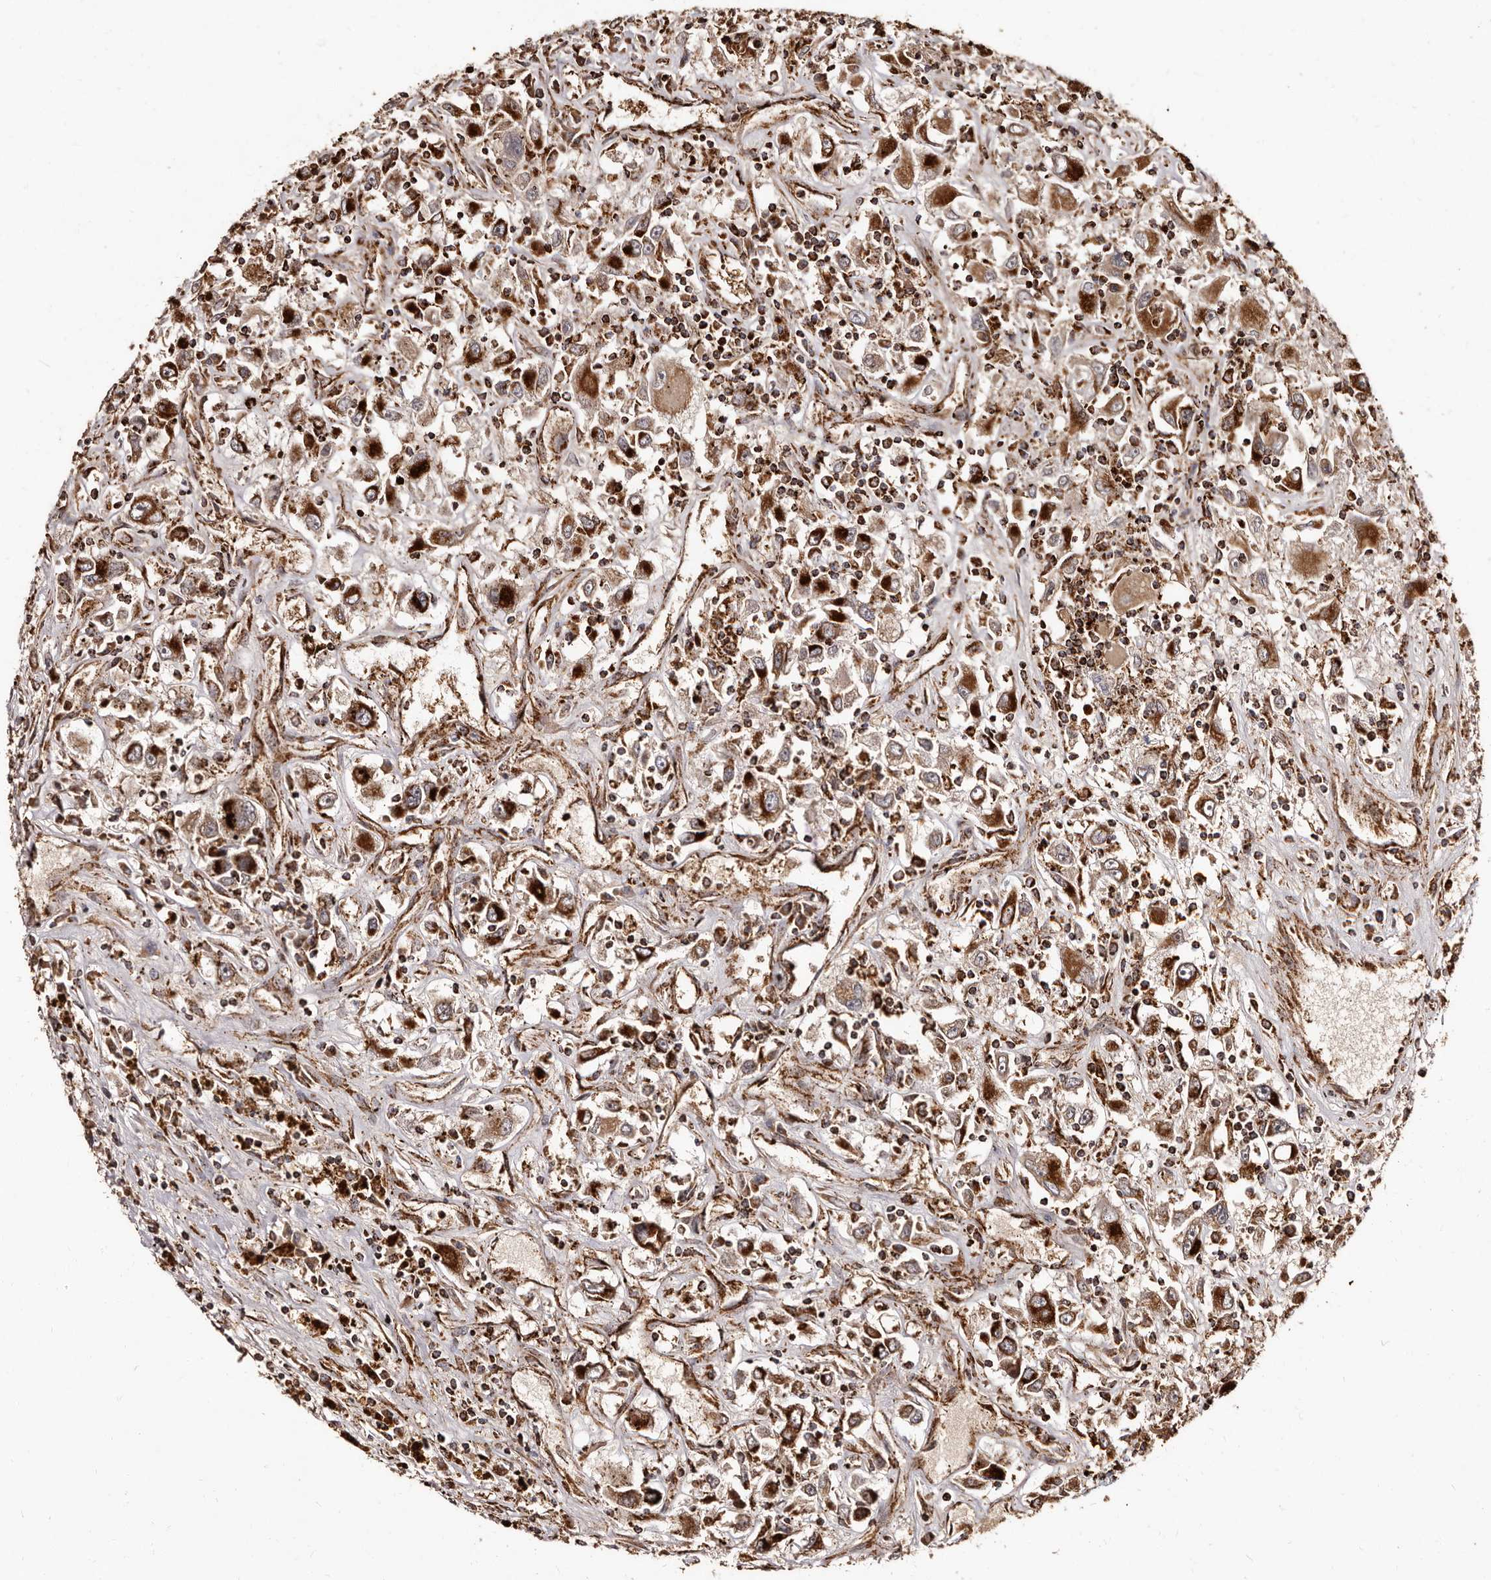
{"staining": {"intensity": "strong", "quantity": ">75%", "location": "cytoplasmic/membranous"}, "tissue": "renal cancer", "cell_type": "Tumor cells", "image_type": "cancer", "snomed": [{"axis": "morphology", "description": "Adenocarcinoma, NOS"}, {"axis": "topography", "description": "Kidney"}], "caption": "Brown immunohistochemical staining in human renal cancer exhibits strong cytoplasmic/membranous staining in approximately >75% of tumor cells. The staining was performed using DAB to visualize the protein expression in brown, while the nuclei were stained in blue with hematoxylin (Magnification: 20x).", "gene": "BAX", "patient": {"sex": "female", "age": 52}}